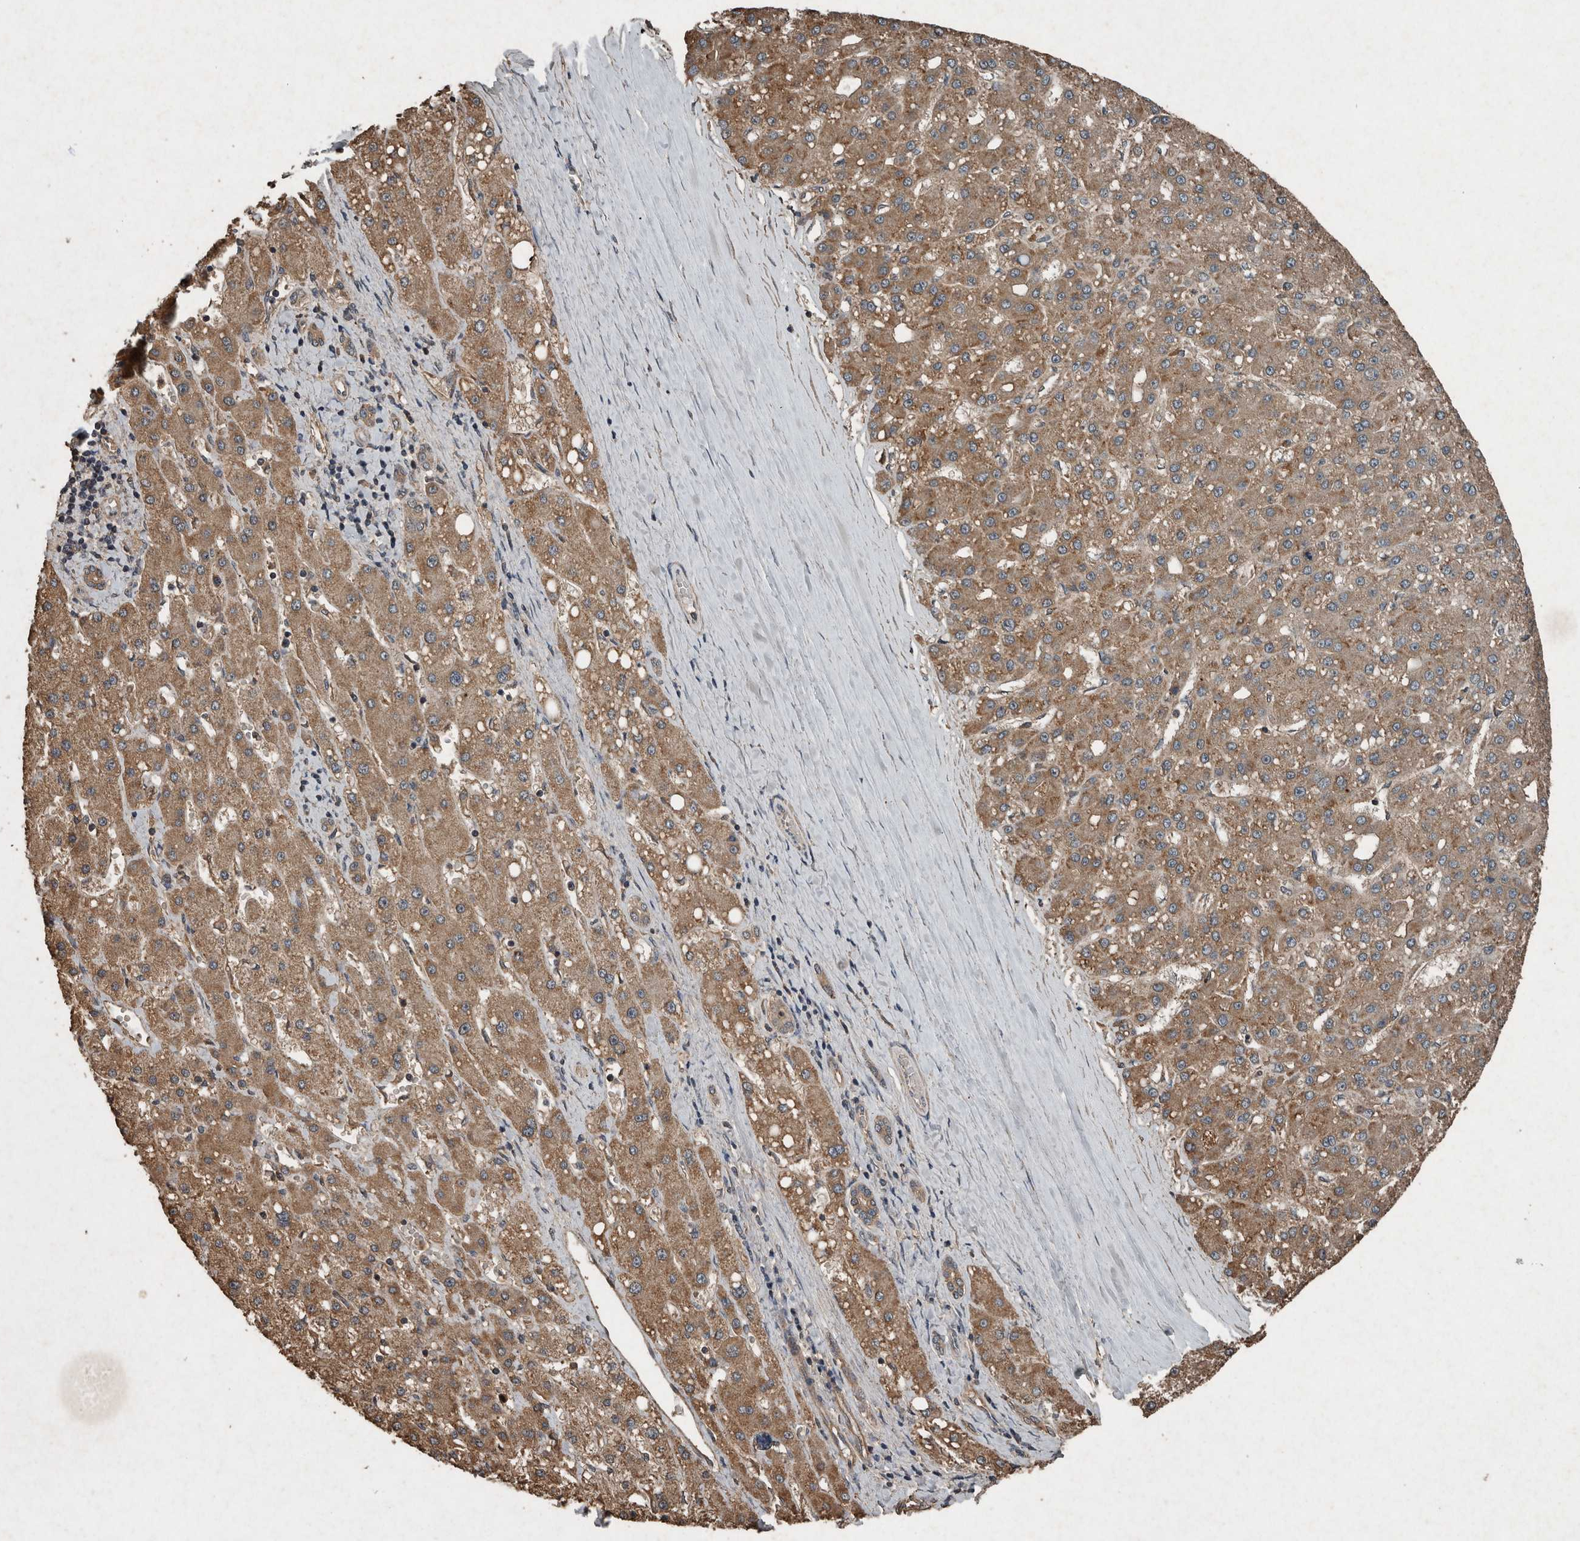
{"staining": {"intensity": "moderate", "quantity": ">75%", "location": "cytoplasmic/membranous"}, "tissue": "liver cancer", "cell_type": "Tumor cells", "image_type": "cancer", "snomed": [{"axis": "morphology", "description": "Carcinoma, Hepatocellular, NOS"}, {"axis": "topography", "description": "Liver"}], "caption": "Tumor cells reveal medium levels of moderate cytoplasmic/membranous expression in approximately >75% of cells in human liver cancer (hepatocellular carcinoma).", "gene": "FGFRL1", "patient": {"sex": "male", "age": 67}}